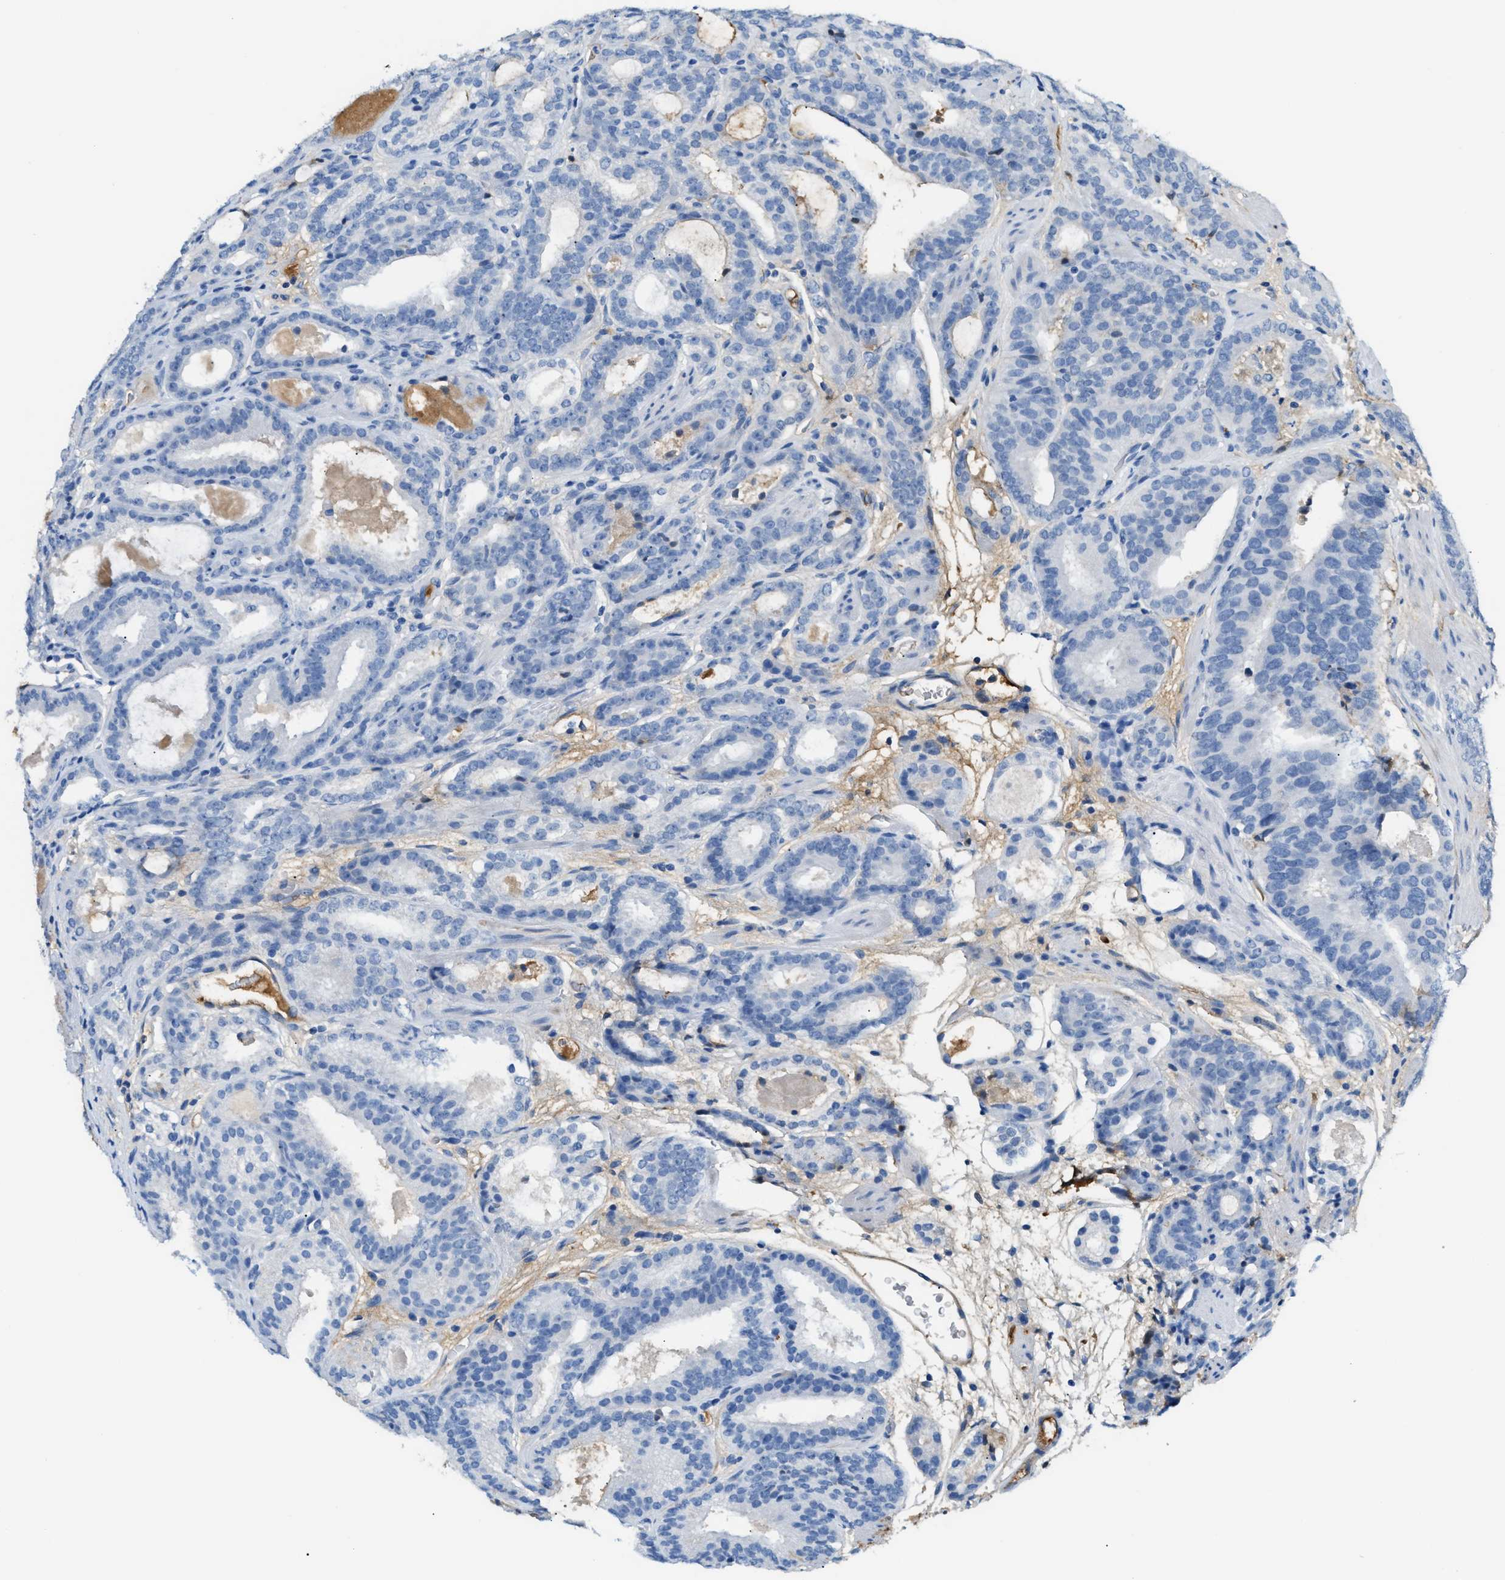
{"staining": {"intensity": "negative", "quantity": "none", "location": "none"}, "tissue": "prostate cancer", "cell_type": "Tumor cells", "image_type": "cancer", "snomed": [{"axis": "morphology", "description": "Adenocarcinoma, Low grade"}, {"axis": "topography", "description": "Prostate"}], "caption": "Protein analysis of prostate cancer demonstrates no significant expression in tumor cells.", "gene": "CFI", "patient": {"sex": "male", "age": 69}}